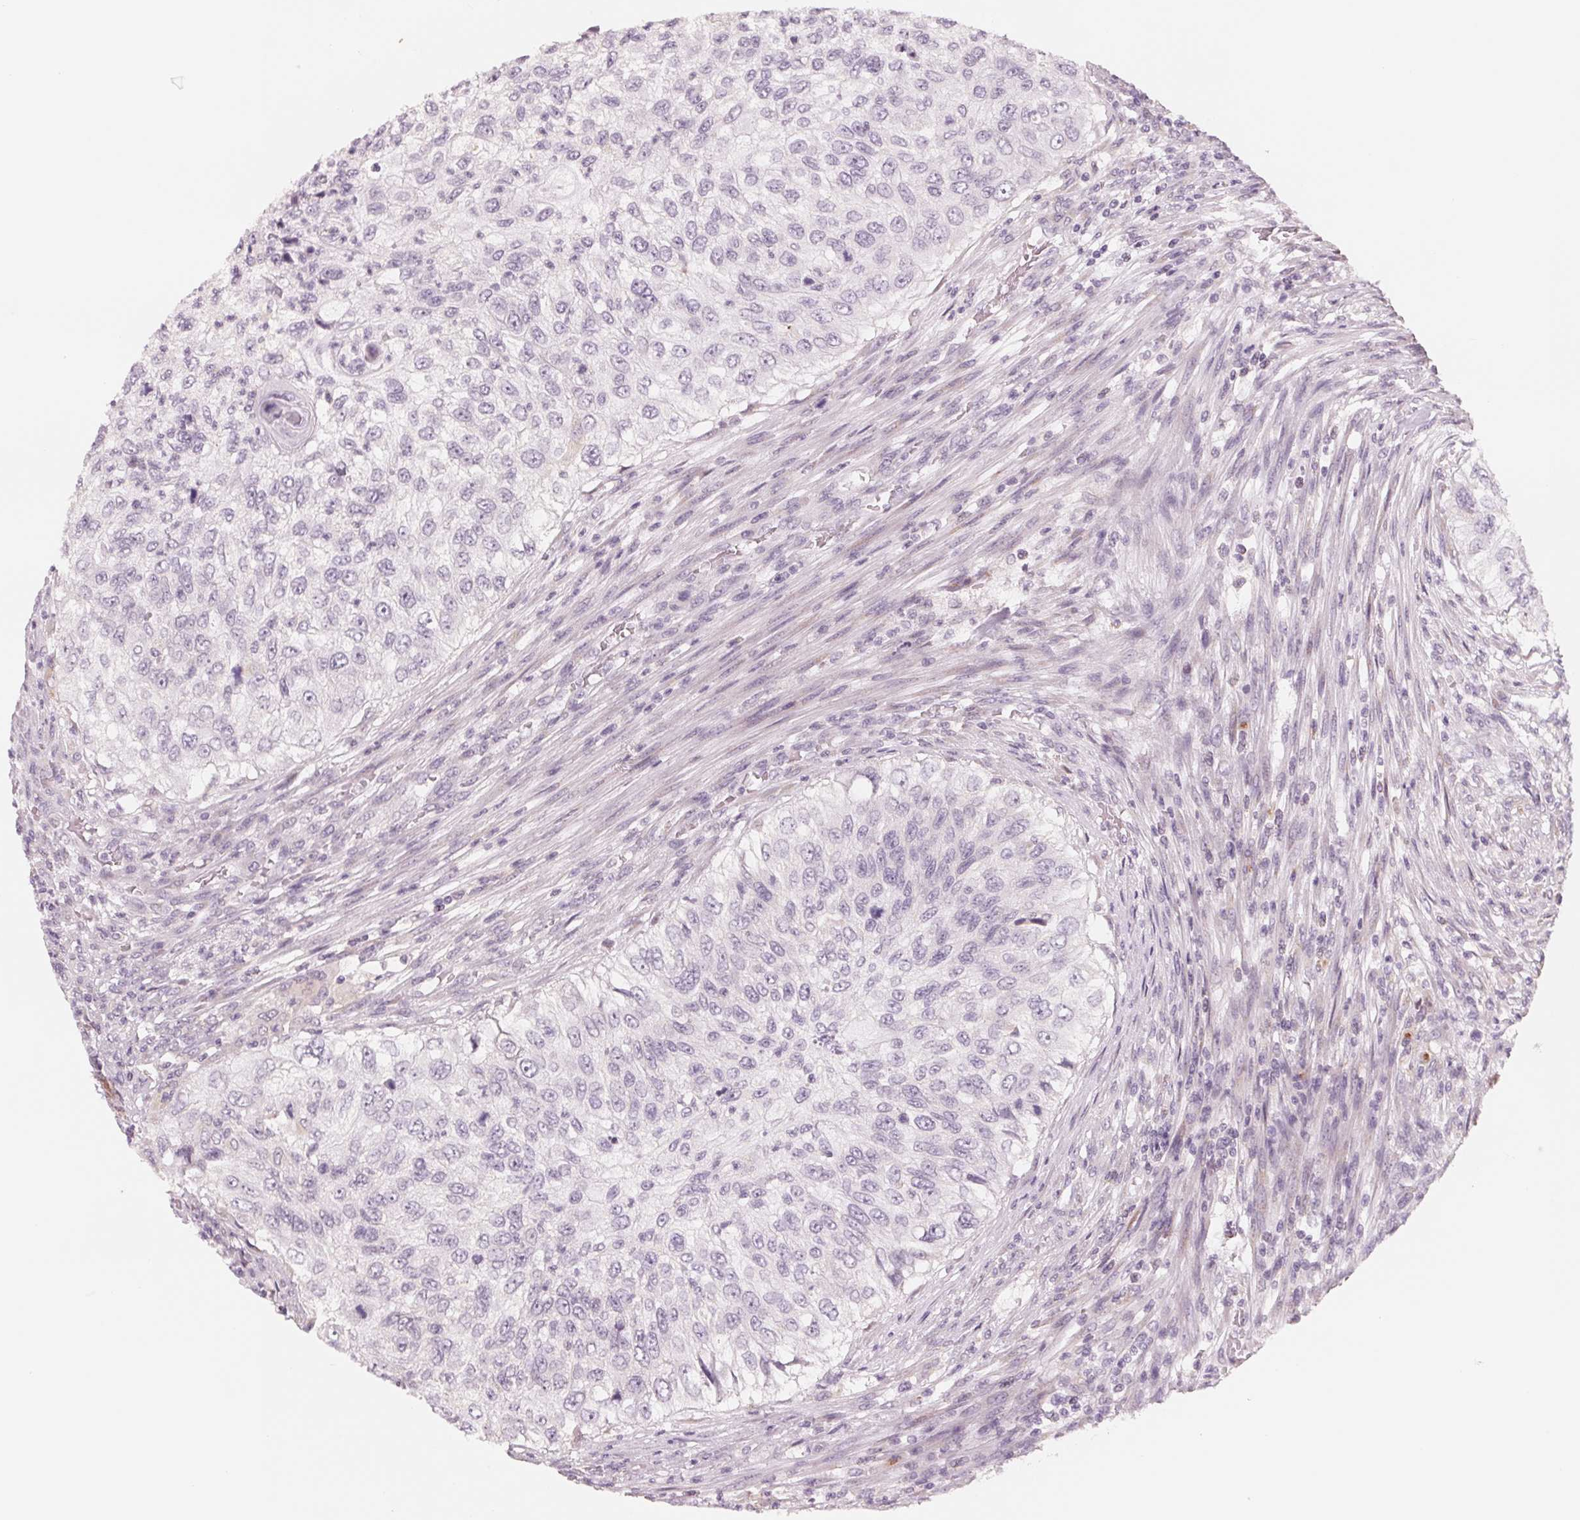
{"staining": {"intensity": "negative", "quantity": "none", "location": "none"}, "tissue": "urothelial cancer", "cell_type": "Tumor cells", "image_type": "cancer", "snomed": [{"axis": "morphology", "description": "Urothelial carcinoma, High grade"}, {"axis": "topography", "description": "Urinary bladder"}], "caption": "The micrograph shows no significant positivity in tumor cells of high-grade urothelial carcinoma.", "gene": "IL9R", "patient": {"sex": "female", "age": 60}}